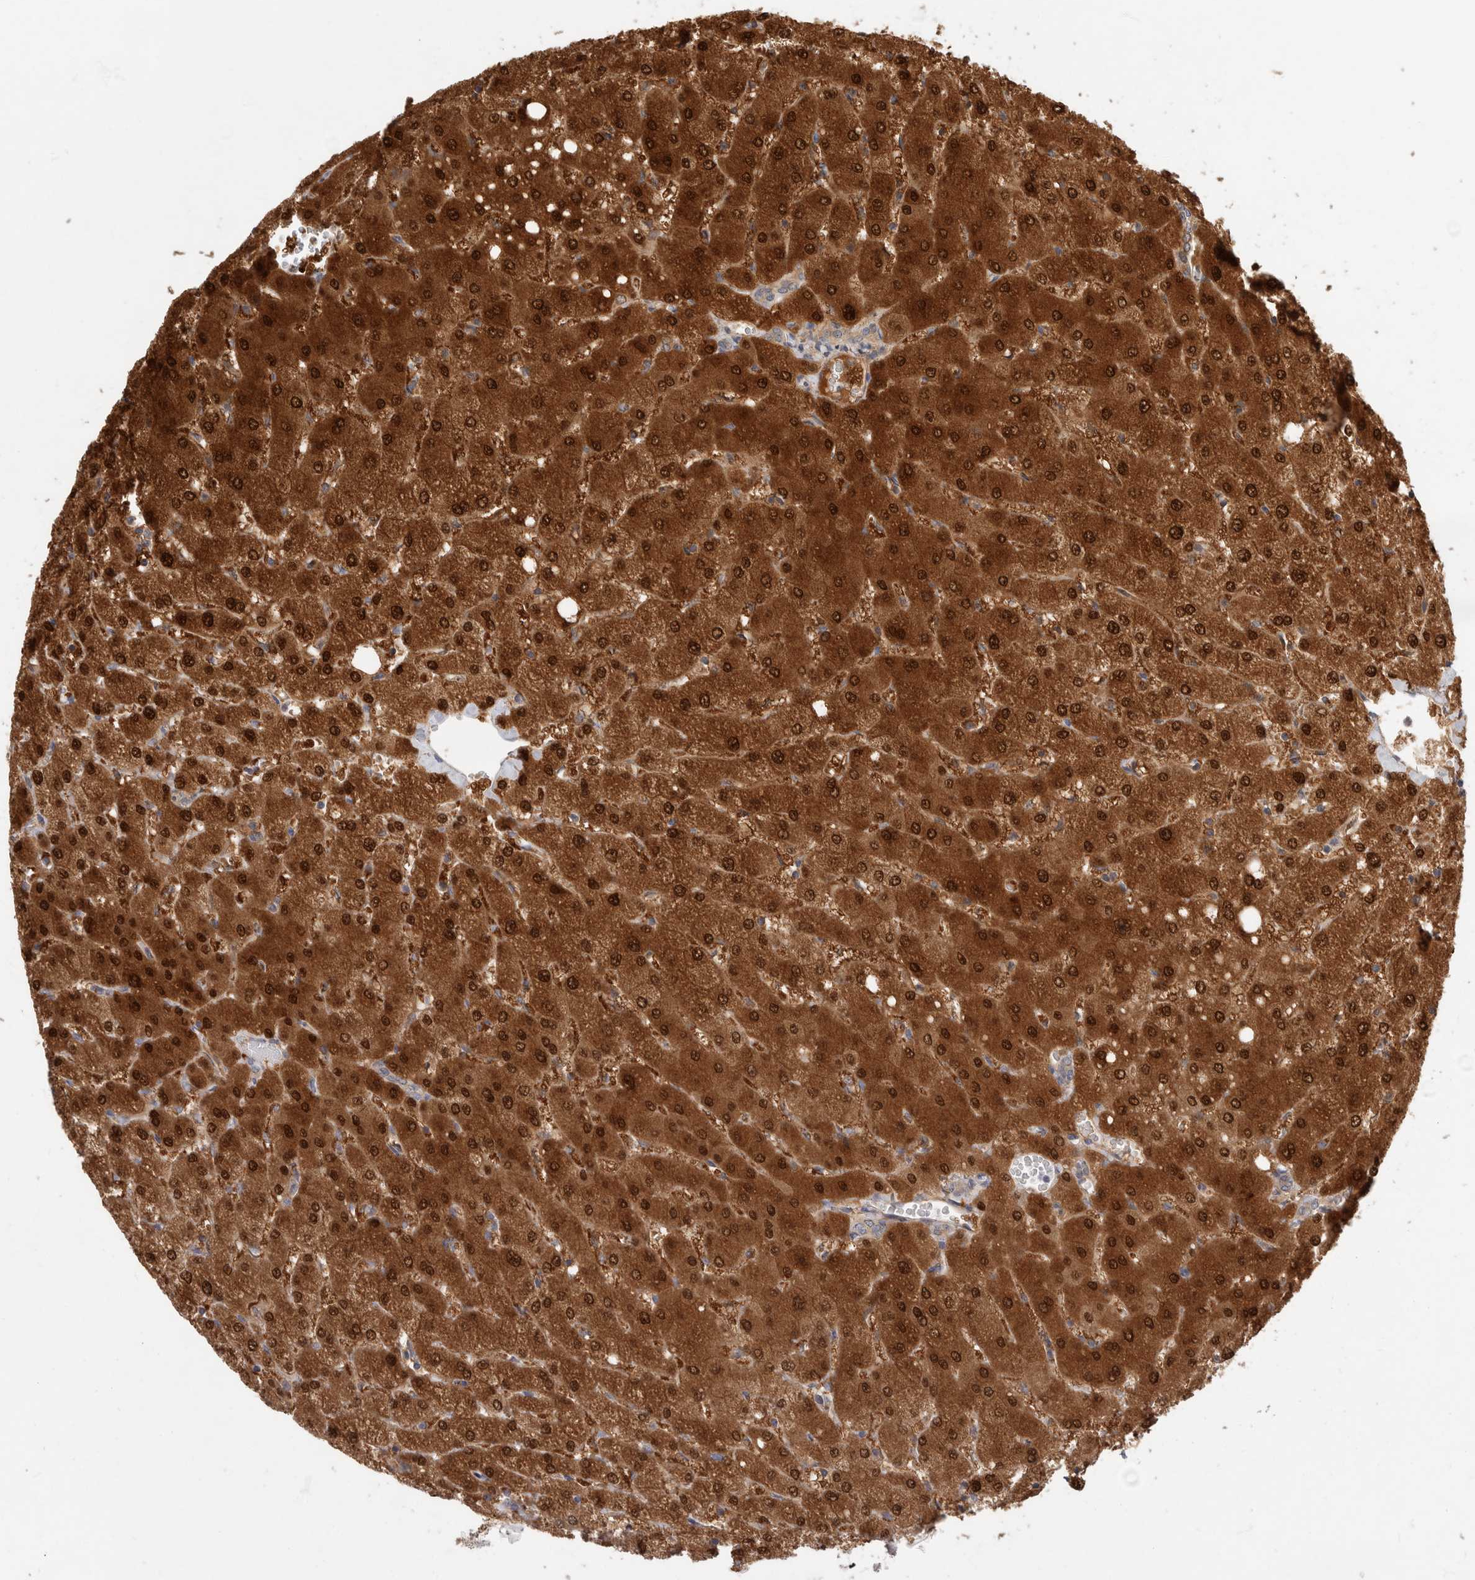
{"staining": {"intensity": "weak", "quantity": "<25%", "location": "cytoplasmic/membranous"}, "tissue": "liver", "cell_type": "Cholangiocytes", "image_type": "normal", "snomed": [{"axis": "morphology", "description": "Normal tissue, NOS"}, {"axis": "topography", "description": "Liver"}], "caption": "Immunohistochemistry (IHC) of normal human liver shows no expression in cholangiocytes.", "gene": "PGM1", "patient": {"sex": "female", "age": 54}}